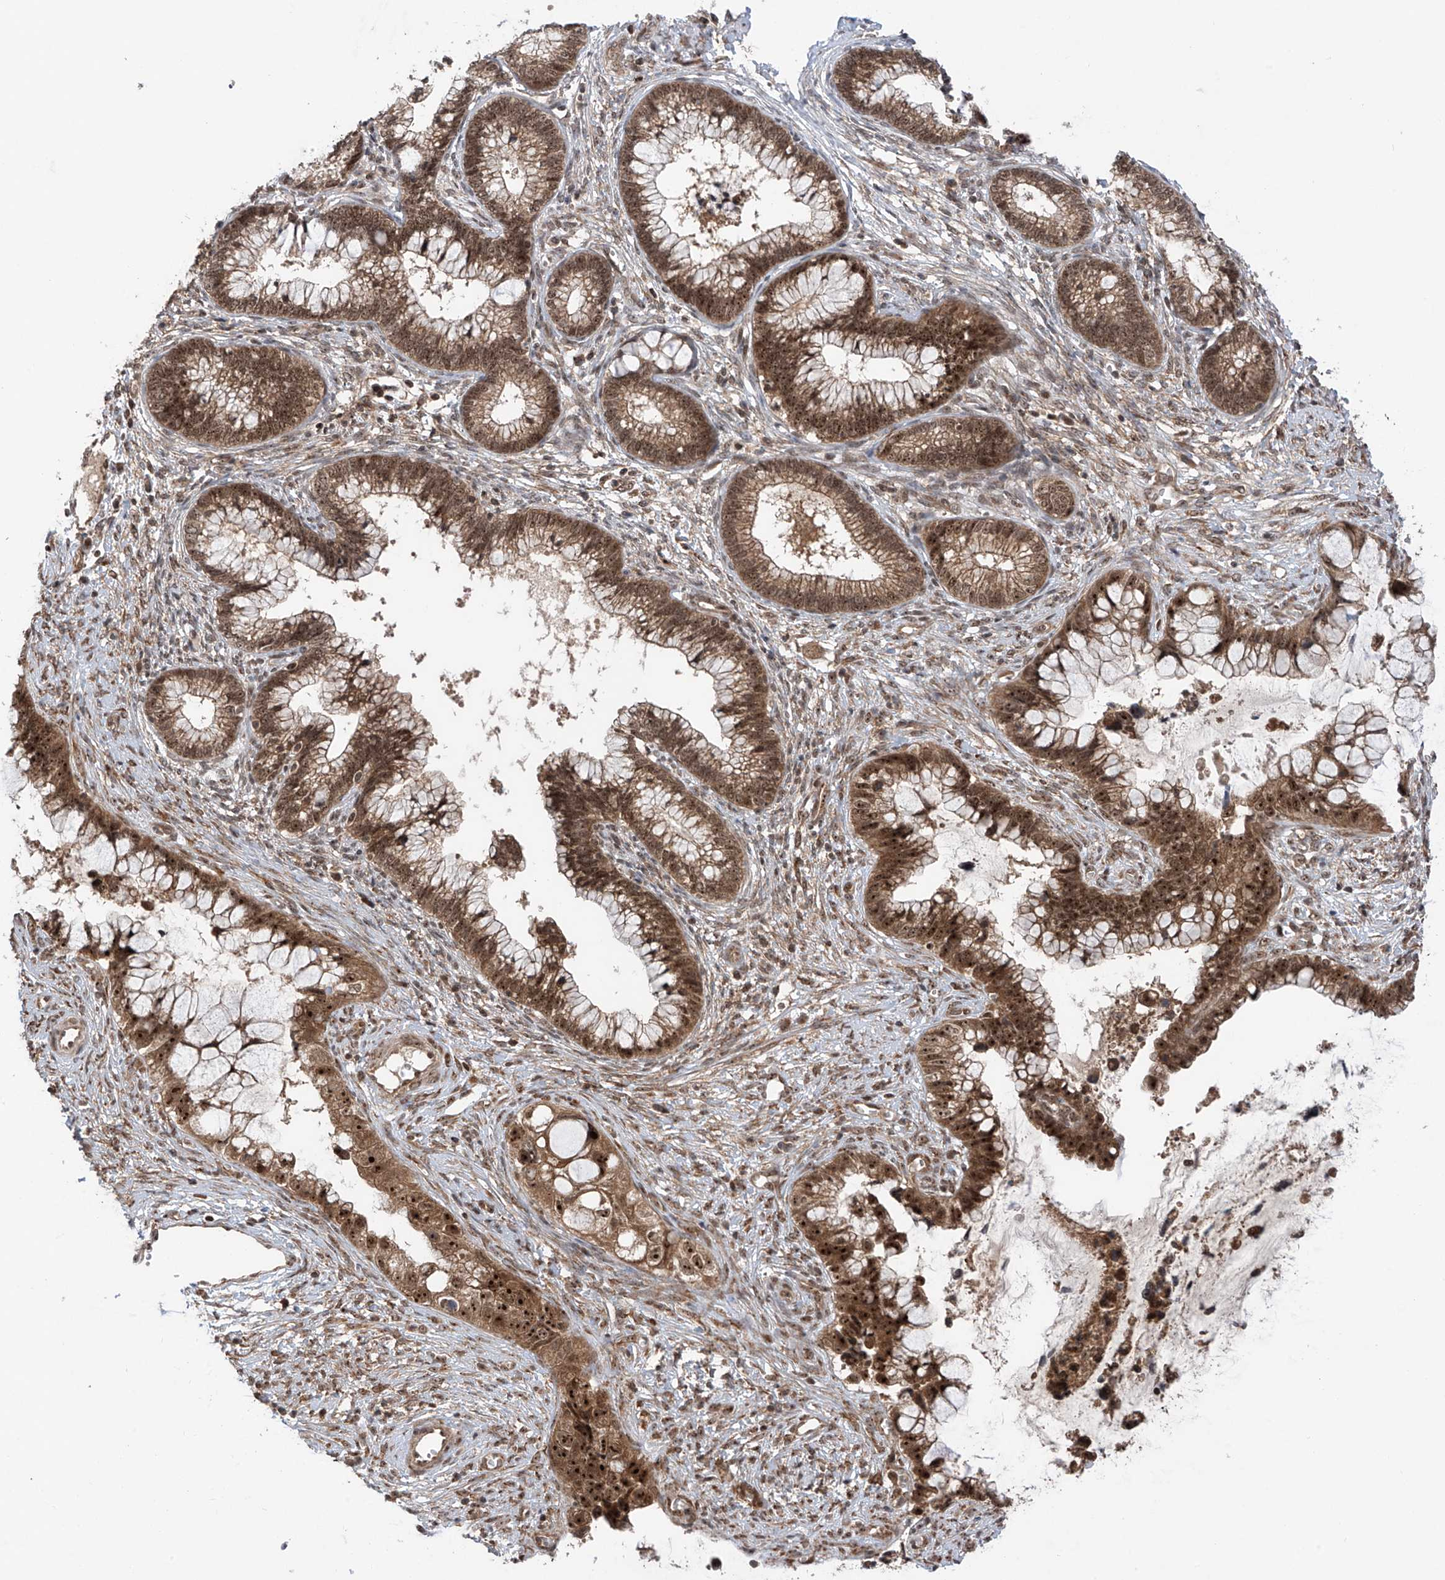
{"staining": {"intensity": "moderate", "quantity": ">75%", "location": "cytoplasmic/membranous,nuclear"}, "tissue": "cervical cancer", "cell_type": "Tumor cells", "image_type": "cancer", "snomed": [{"axis": "morphology", "description": "Adenocarcinoma, NOS"}, {"axis": "topography", "description": "Cervix"}], "caption": "Approximately >75% of tumor cells in human cervical adenocarcinoma exhibit moderate cytoplasmic/membranous and nuclear protein positivity as visualized by brown immunohistochemical staining.", "gene": "C1orf131", "patient": {"sex": "female", "age": 44}}